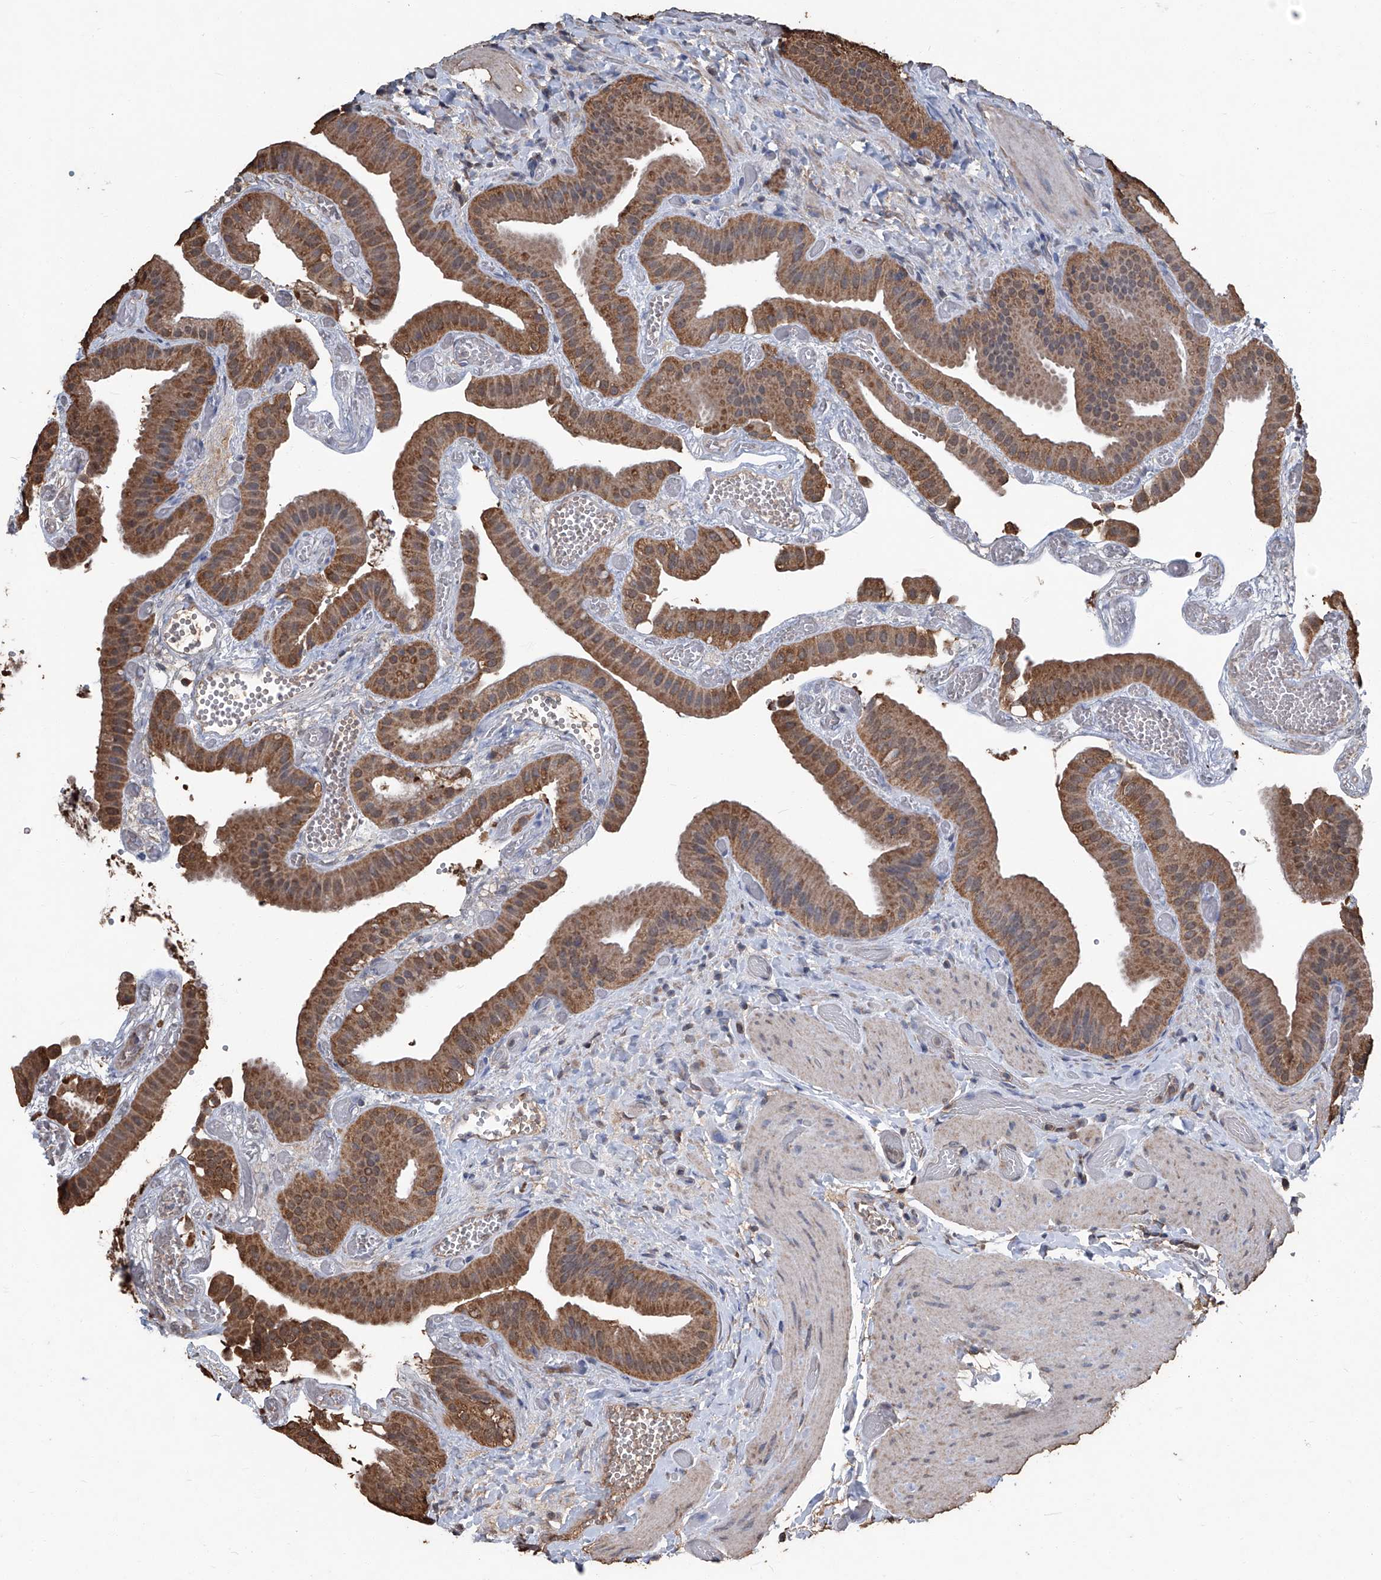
{"staining": {"intensity": "moderate", "quantity": ">75%", "location": "cytoplasmic/membranous"}, "tissue": "gallbladder", "cell_type": "Glandular cells", "image_type": "normal", "snomed": [{"axis": "morphology", "description": "Normal tissue, NOS"}, {"axis": "topography", "description": "Gallbladder"}], "caption": "IHC (DAB) staining of normal gallbladder exhibits moderate cytoplasmic/membranous protein expression in approximately >75% of glandular cells. The staining was performed using DAB, with brown indicating positive protein expression. Nuclei are stained blue with hematoxylin.", "gene": "STARD7", "patient": {"sex": "female", "age": 64}}